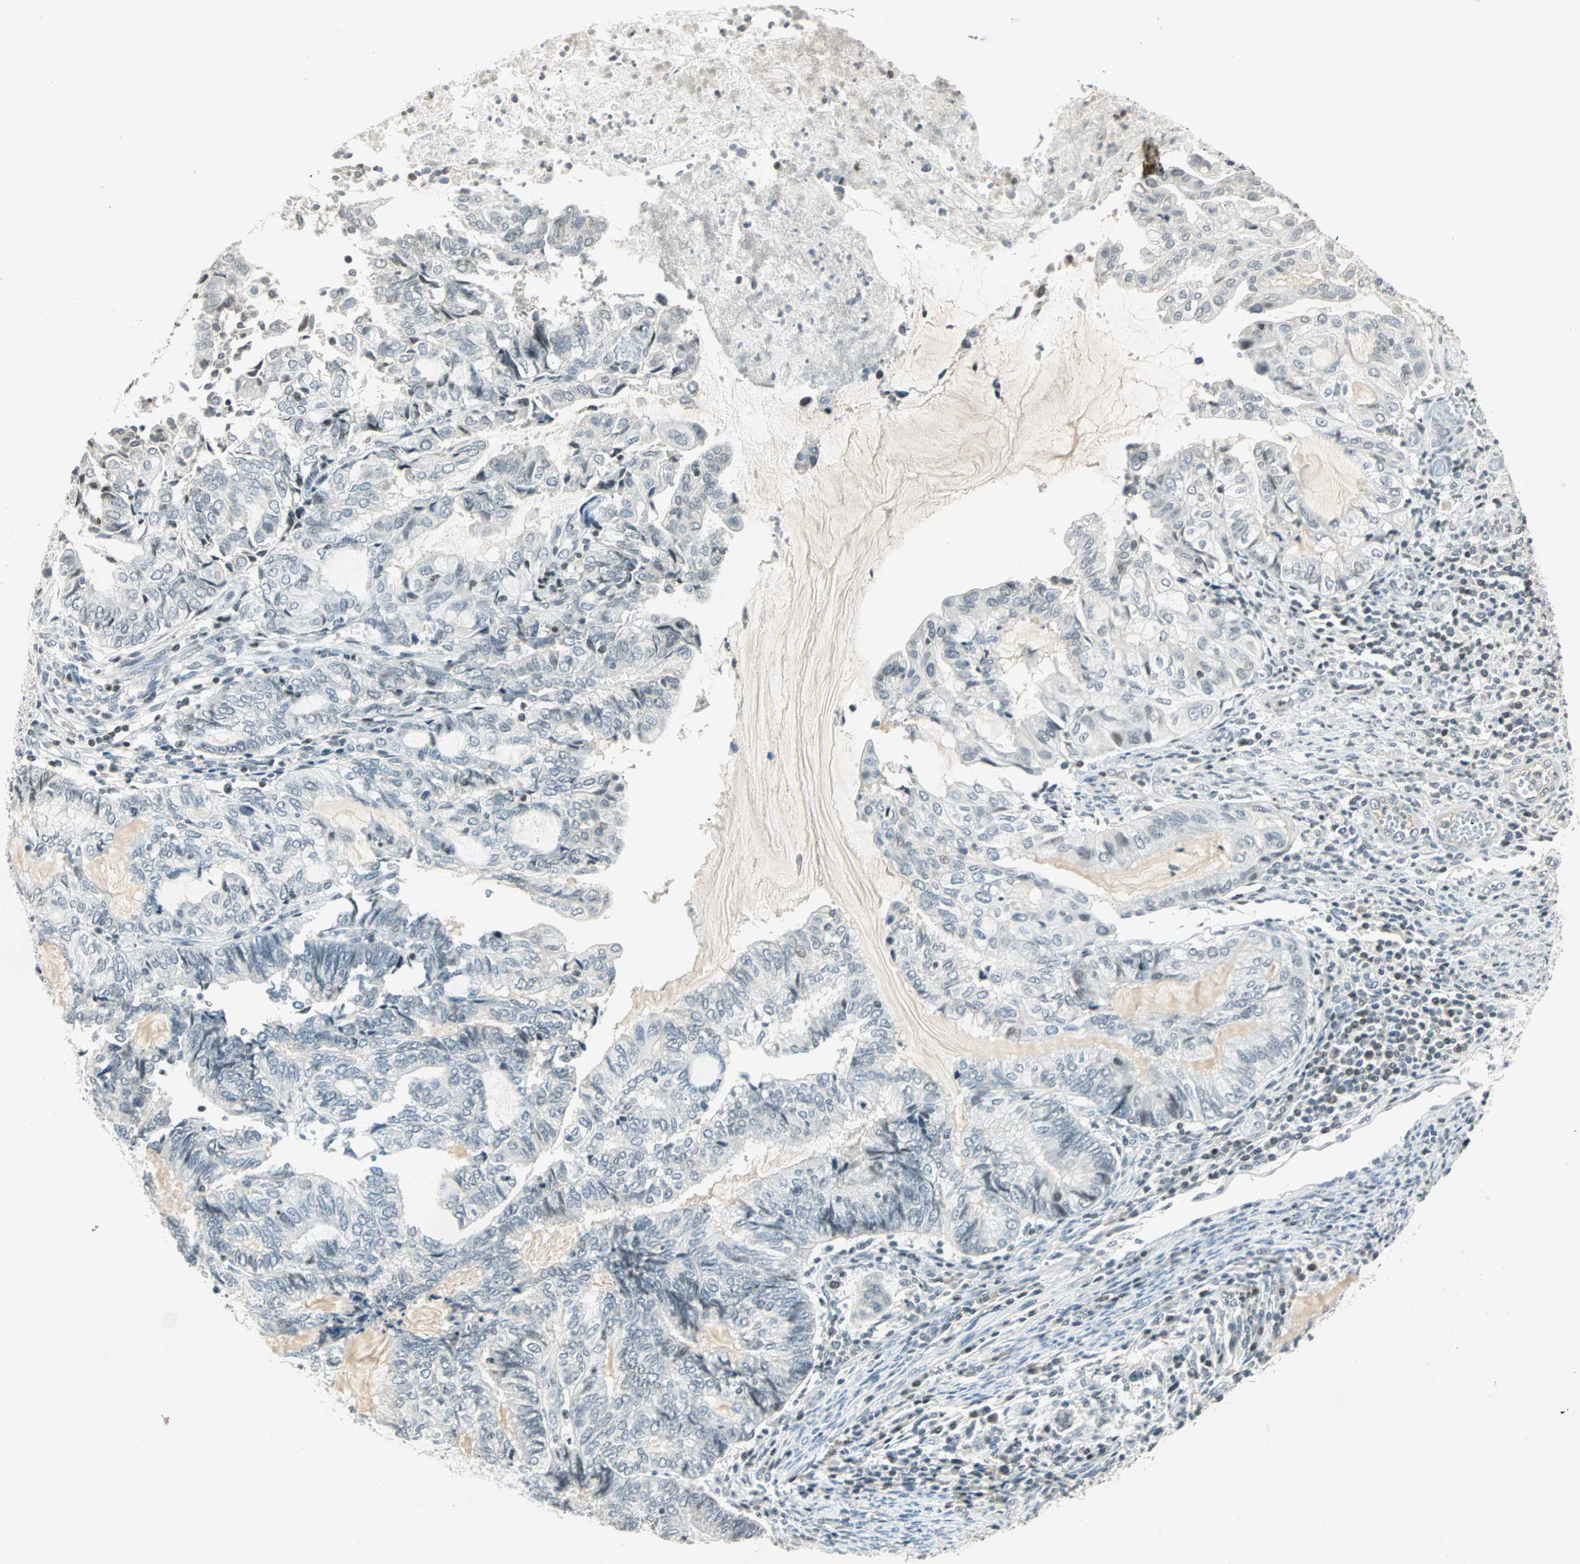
{"staining": {"intensity": "weak", "quantity": "<25%", "location": "nuclear"}, "tissue": "endometrial cancer", "cell_type": "Tumor cells", "image_type": "cancer", "snomed": [{"axis": "morphology", "description": "Adenocarcinoma, NOS"}, {"axis": "topography", "description": "Uterus"}, {"axis": "topography", "description": "Endometrium"}], "caption": "Immunohistochemistry (IHC) image of human endometrial cancer (adenocarcinoma) stained for a protein (brown), which shows no staining in tumor cells.", "gene": "SMAD3", "patient": {"sex": "female", "age": 70}}